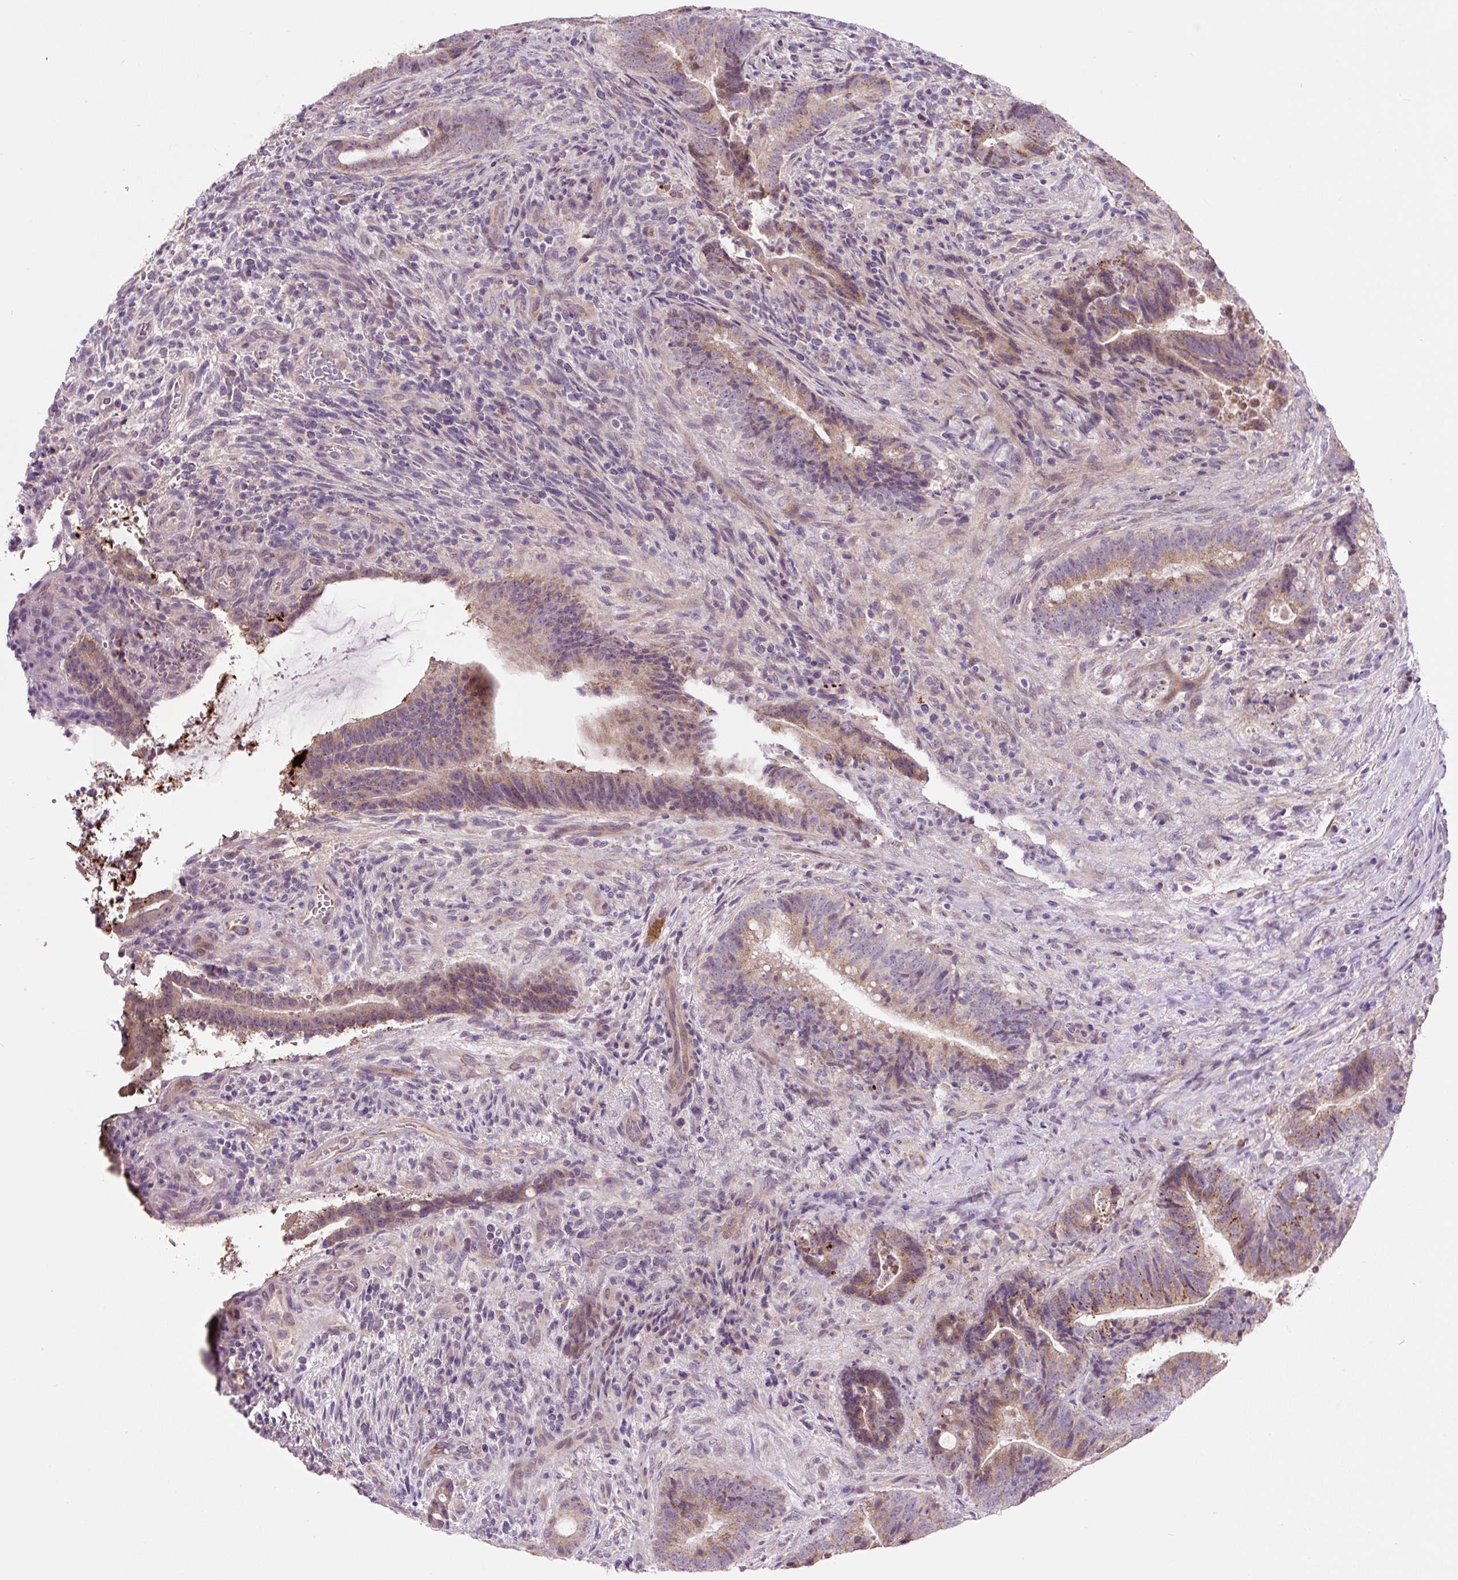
{"staining": {"intensity": "moderate", "quantity": ">75%", "location": "cytoplasmic/membranous"}, "tissue": "colorectal cancer", "cell_type": "Tumor cells", "image_type": "cancer", "snomed": [{"axis": "morphology", "description": "Adenocarcinoma, NOS"}, {"axis": "topography", "description": "Colon"}], "caption": "A histopathology image of human colorectal cancer stained for a protein displays moderate cytoplasmic/membranous brown staining in tumor cells.", "gene": "OGDHL", "patient": {"sex": "female", "age": 43}}